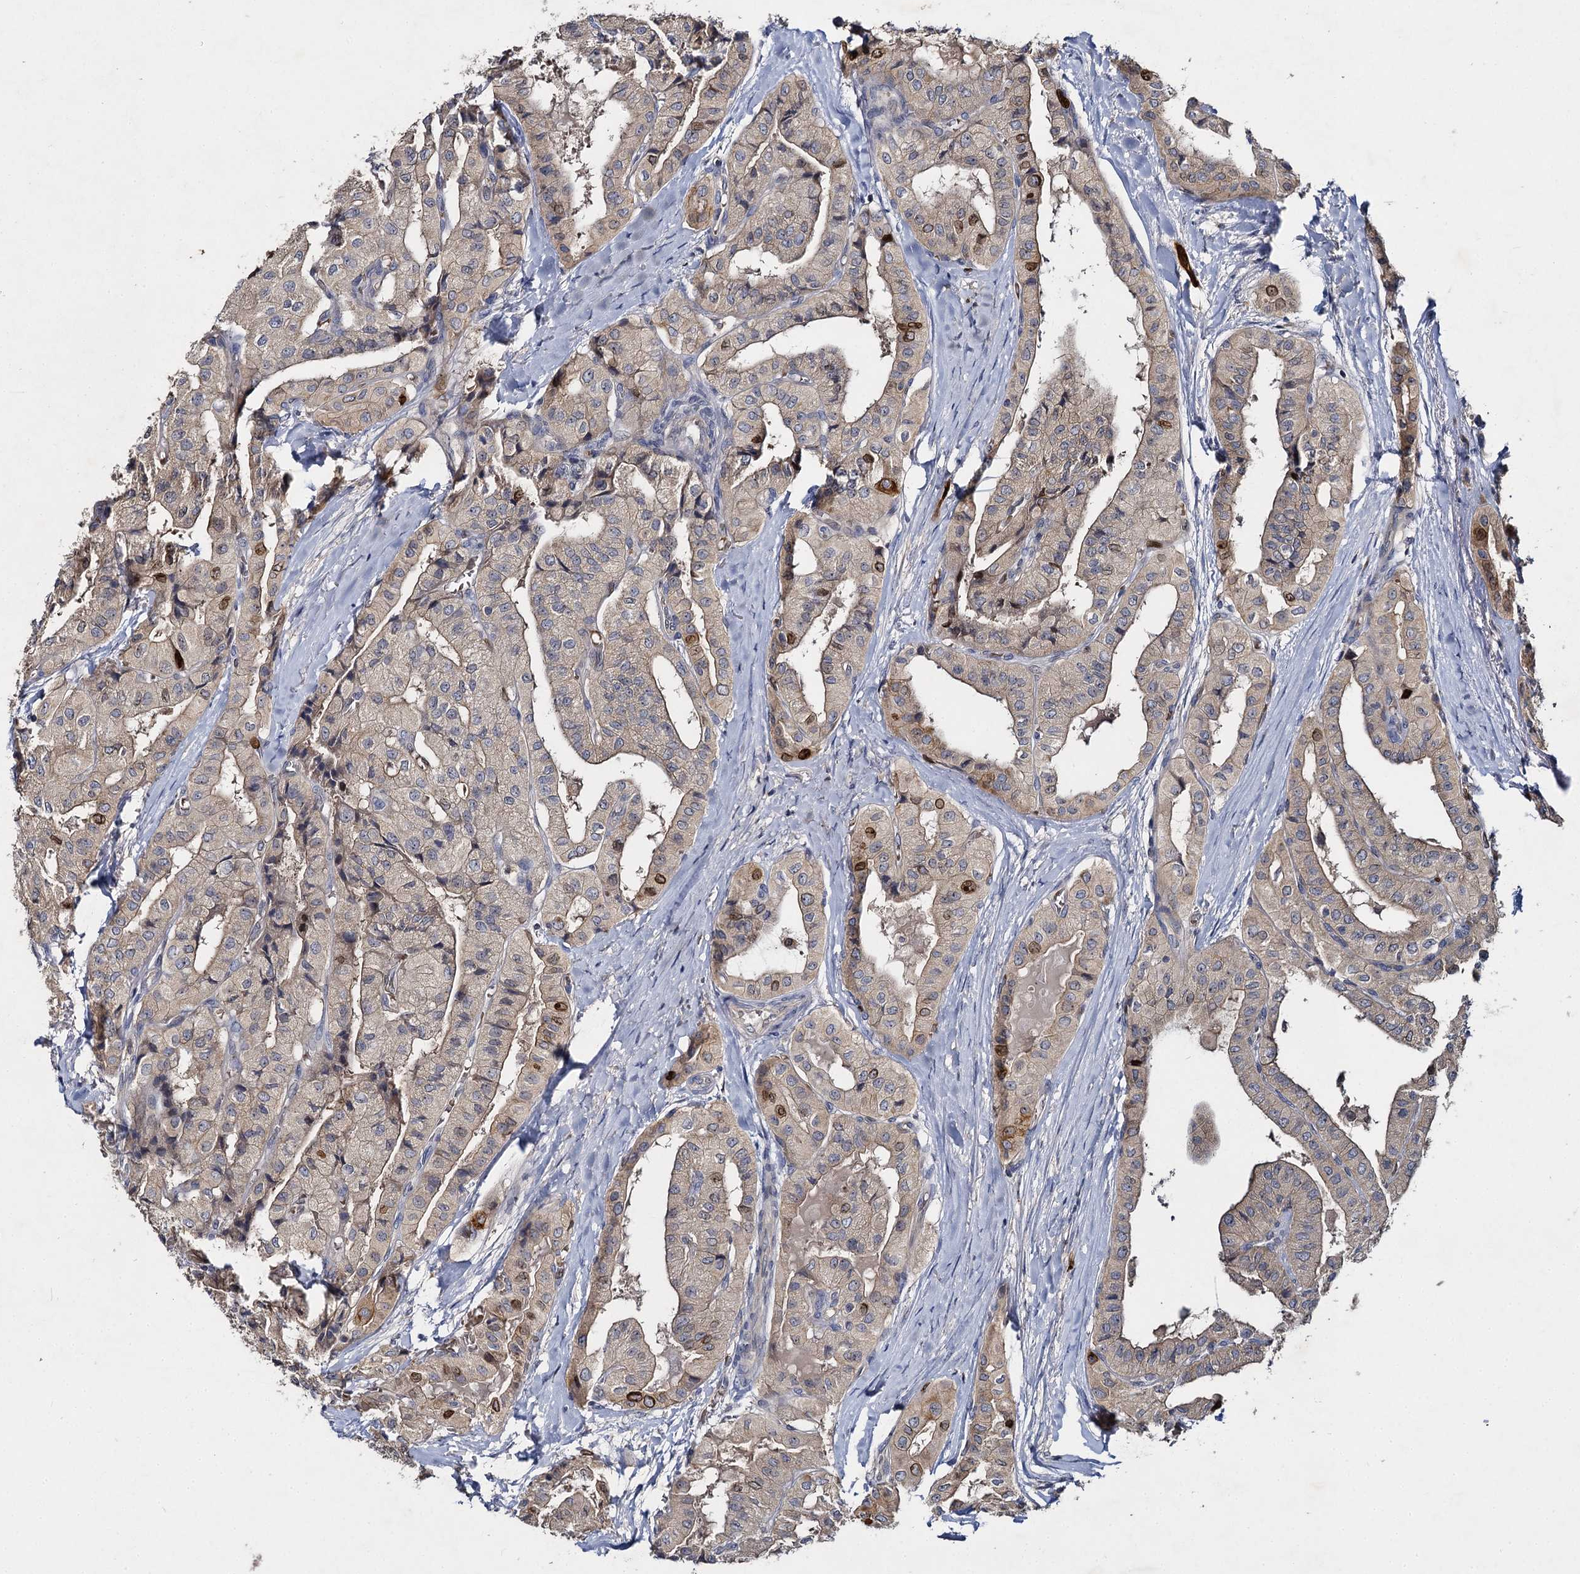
{"staining": {"intensity": "moderate", "quantity": "<25%", "location": "nuclear"}, "tissue": "thyroid cancer", "cell_type": "Tumor cells", "image_type": "cancer", "snomed": [{"axis": "morphology", "description": "Papillary adenocarcinoma, NOS"}, {"axis": "topography", "description": "Thyroid gland"}], "caption": "An image of human thyroid cancer stained for a protein reveals moderate nuclear brown staining in tumor cells.", "gene": "SLC11A2", "patient": {"sex": "female", "age": 59}}